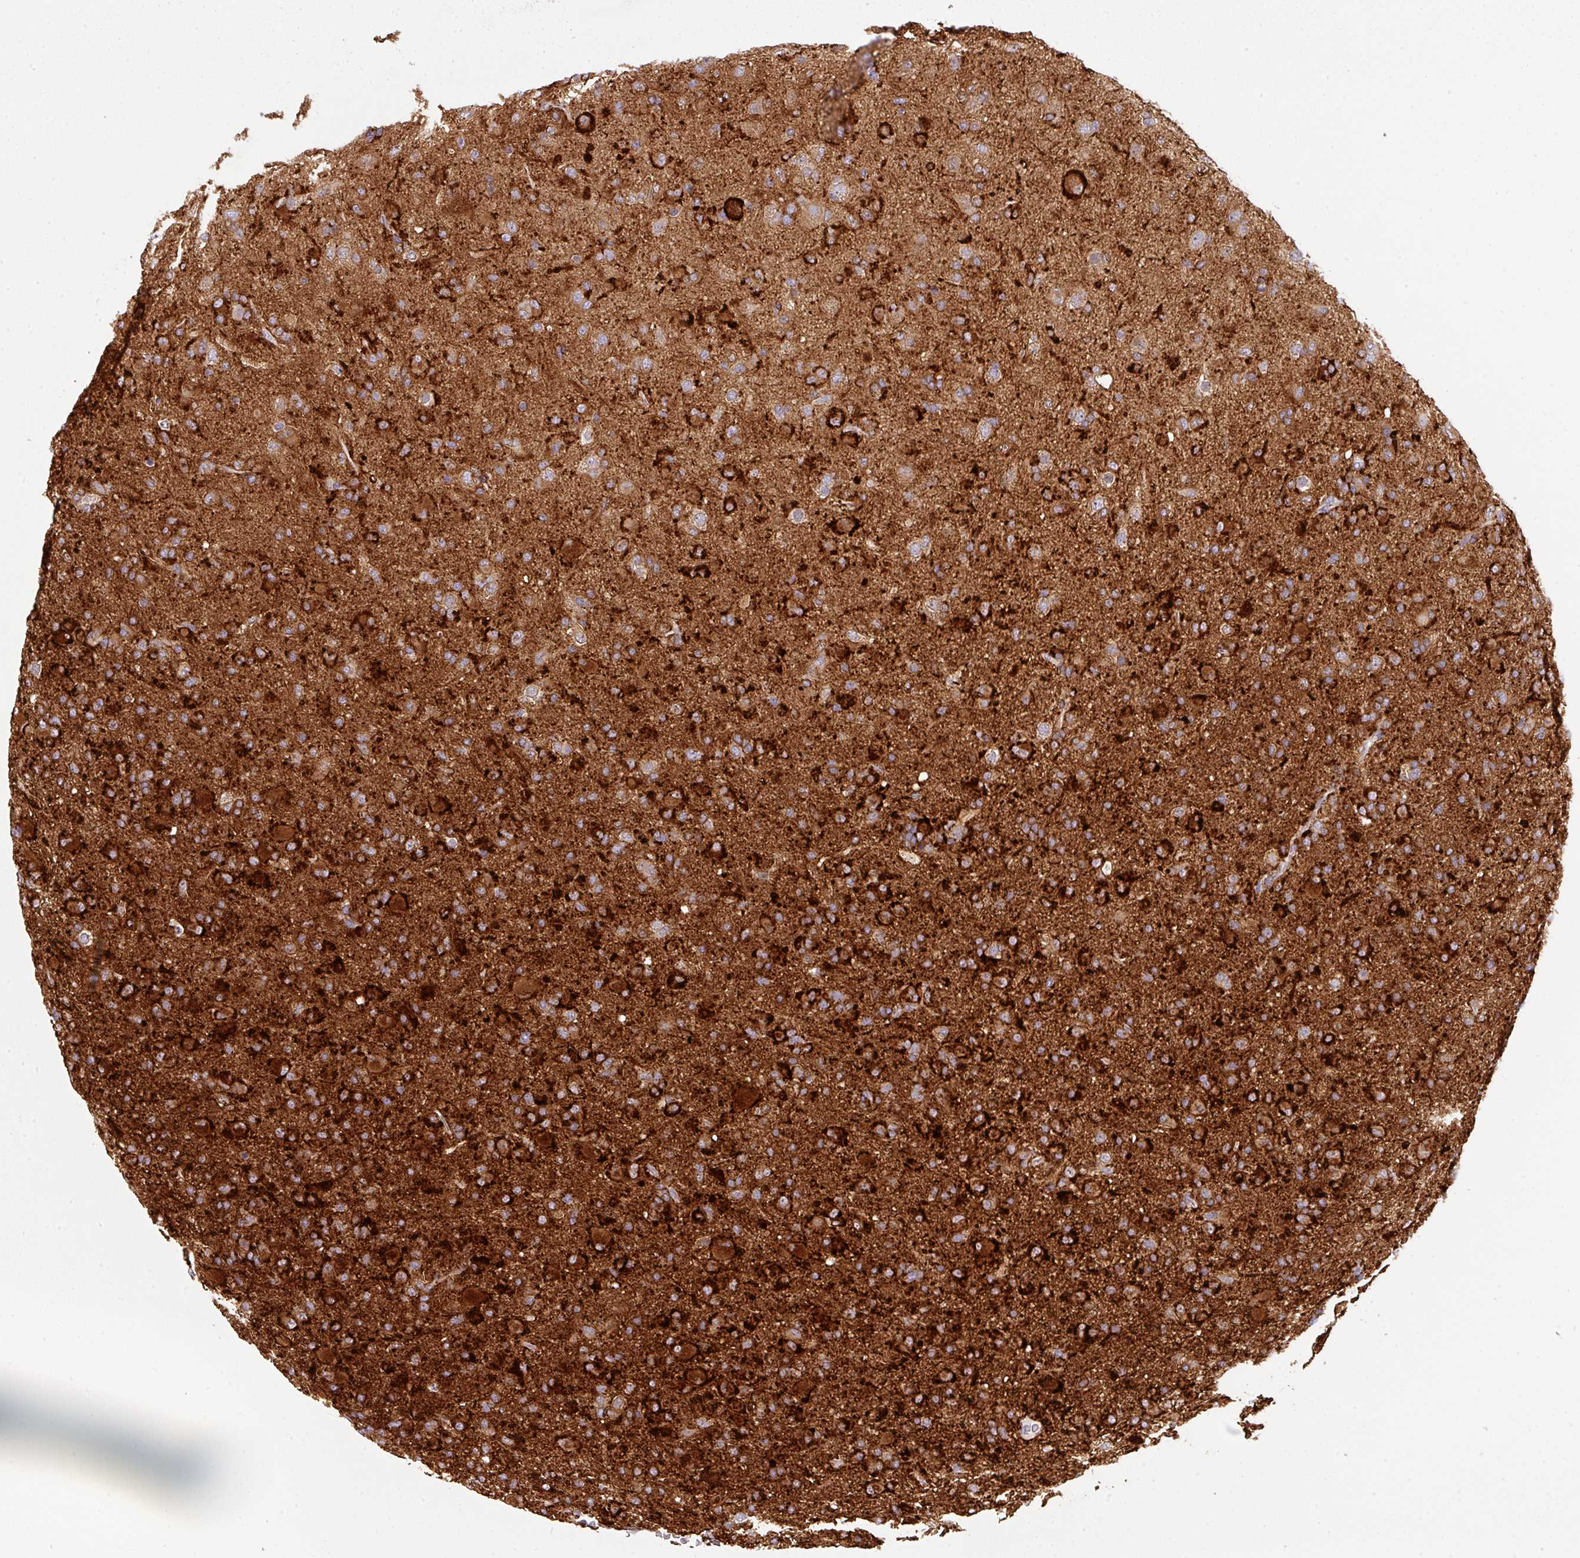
{"staining": {"intensity": "strong", "quantity": ">75%", "location": "cytoplasmic/membranous"}, "tissue": "glioma", "cell_type": "Tumor cells", "image_type": "cancer", "snomed": [{"axis": "morphology", "description": "Glioma, malignant, Low grade"}, {"axis": "topography", "description": "Brain"}], "caption": "Protein expression analysis of glioma displays strong cytoplasmic/membranous expression in approximately >75% of tumor cells. (Brightfield microscopy of DAB IHC at high magnification).", "gene": "BEND5", "patient": {"sex": "male", "age": 65}}